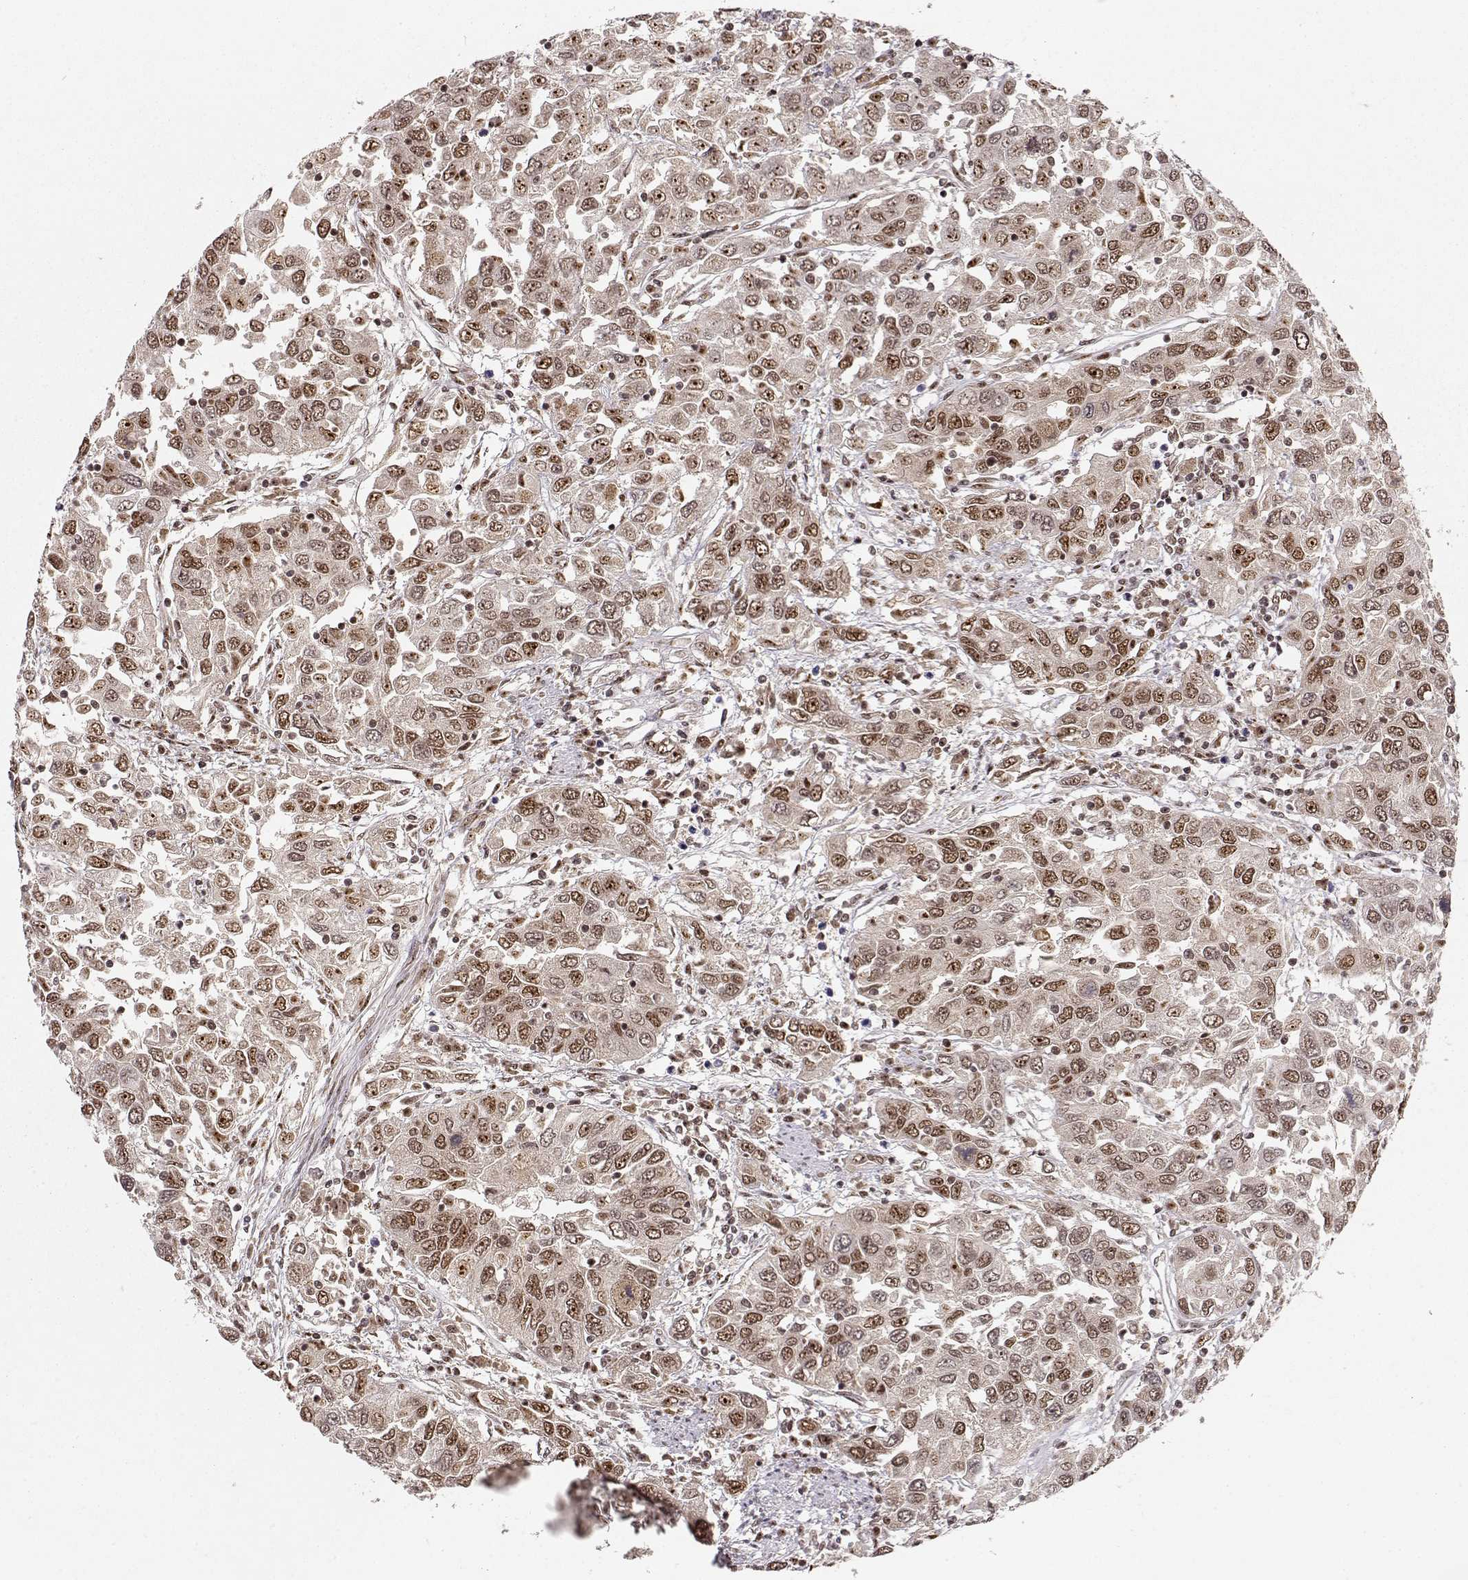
{"staining": {"intensity": "moderate", "quantity": ">75%", "location": "nuclear"}, "tissue": "urothelial cancer", "cell_type": "Tumor cells", "image_type": "cancer", "snomed": [{"axis": "morphology", "description": "Urothelial carcinoma, High grade"}, {"axis": "topography", "description": "Urinary bladder"}], "caption": "Immunohistochemistry of human urothelial cancer displays medium levels of moderate nuclear expression in approximately >75% of tumor cells. (DAB (3,3'-diaminobenzidine) = brown stain, brightfield microscopy at high magnification).", "gene": "CSNK2A1", "patient": {"sex": "male", "age": 76}}